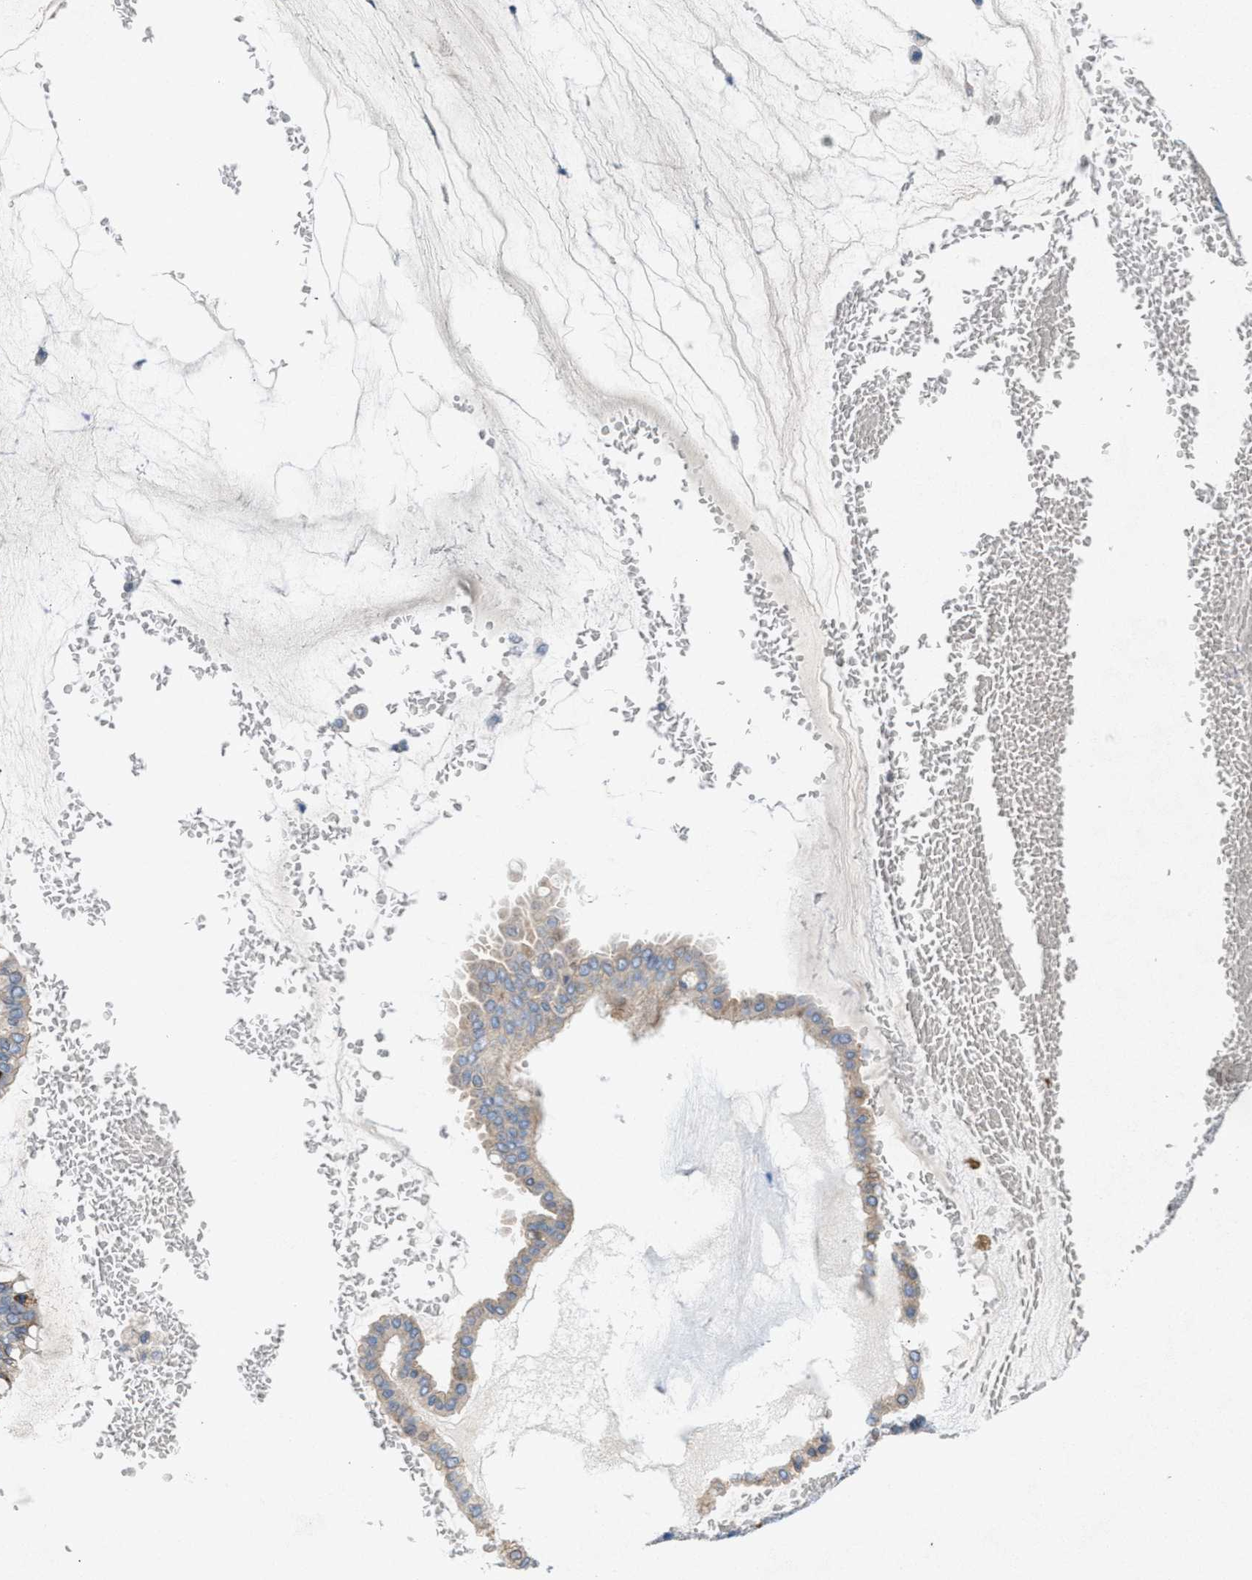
{"staining": {"intensity": "weak", "quantity": "<25%", "location": "cytoplasmic/membranous"}, "tissue": "ovarian cancer", "cell_type": "Tumor cells", "image_type": "cancer", "snomed": [{"axis": "morphology", "description": "Cystadenocarcinoma, mucinous, NOS"}, {"axis": "topography", "description": "Ovary"}], "caption": "Micrograph shows no protein positivity in tumor cells of ovarian mucinous cystadenocarcinoma tissue.", "gene": "DYNC2I1", "patient": {"sex": "female", "age": 73}}